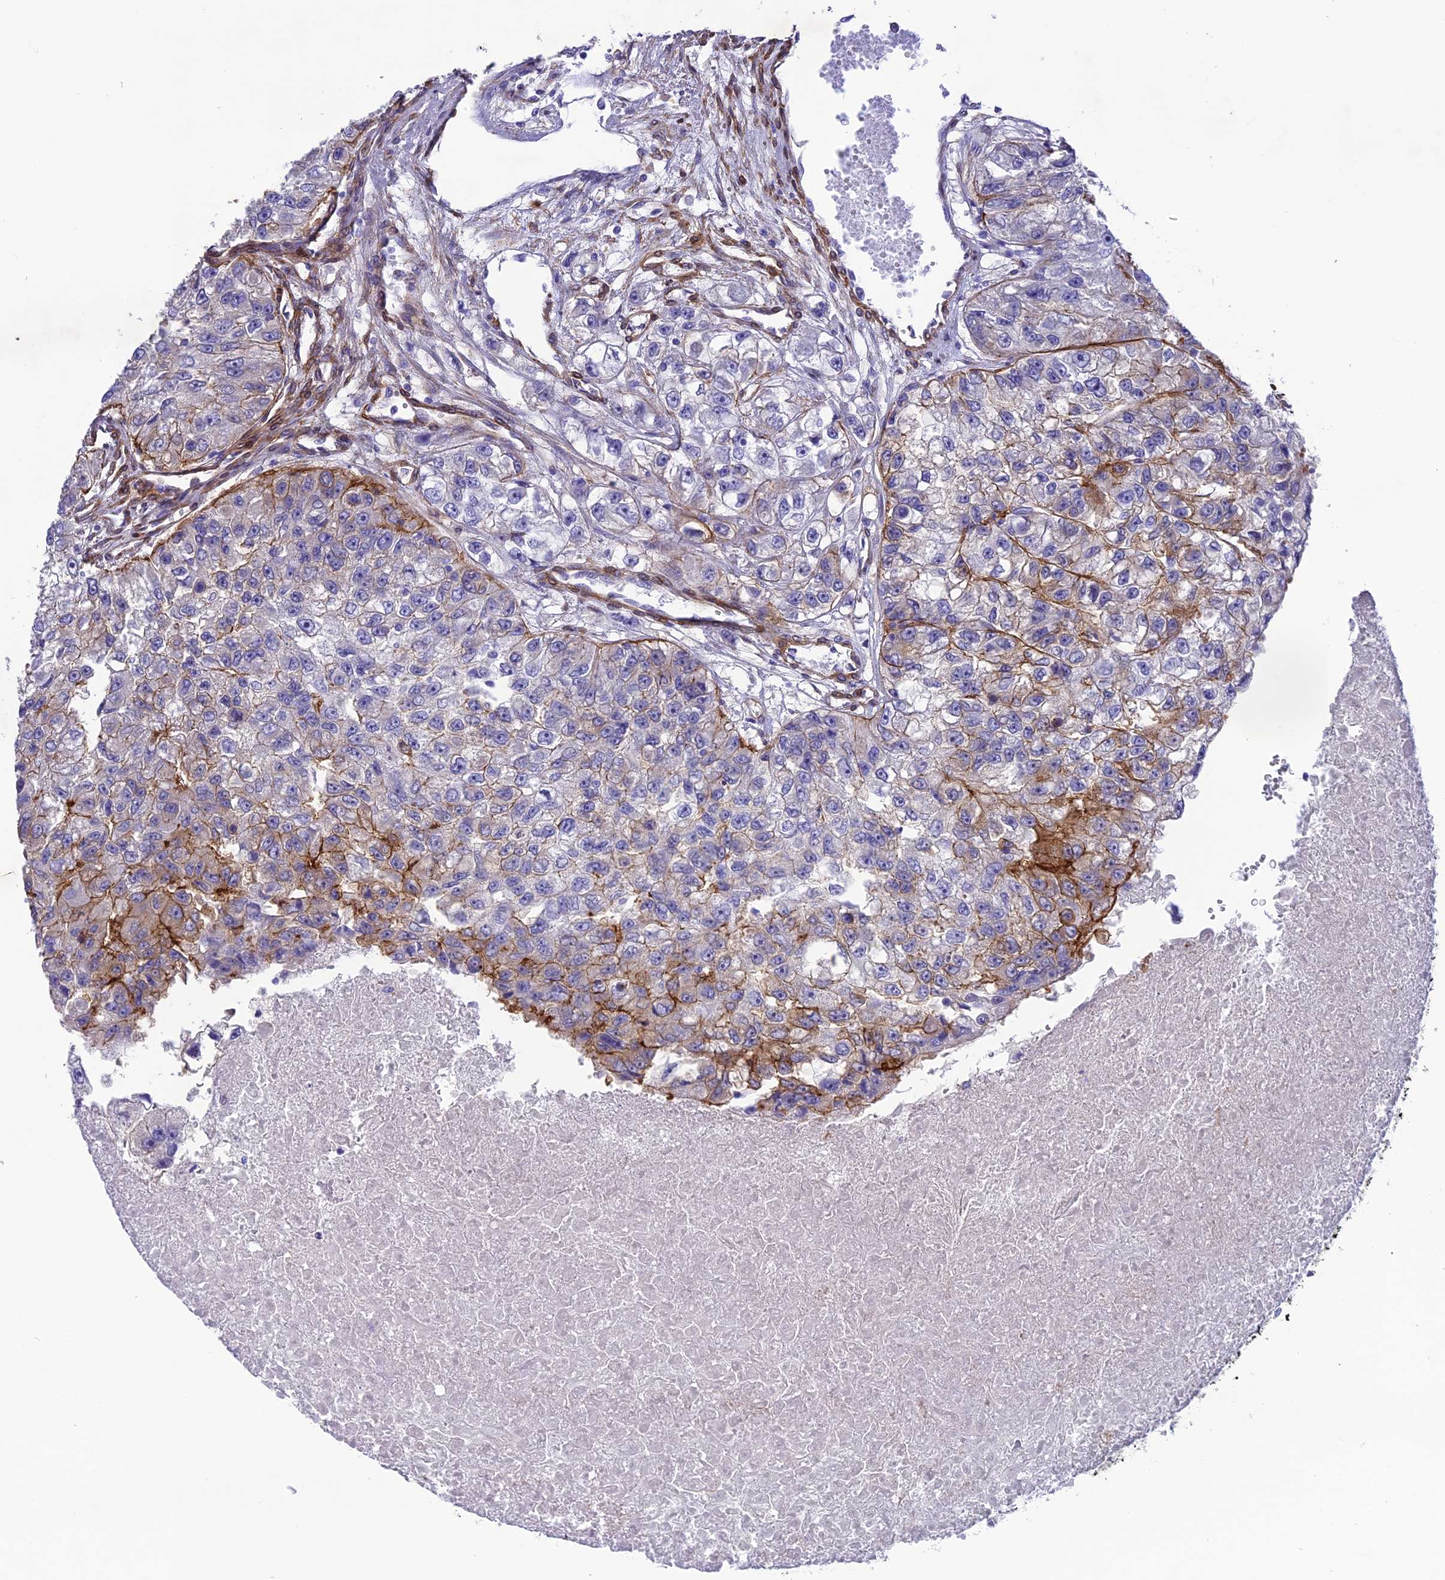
{"staining": {"intensity": "moderate", "quantity": "<25%", "location": "cytoplasmic/membranous"}, "tissue": "renal cancer", "cell_type": "Tumor cells", "image_type": "cancer", "snomed": [{"axis": "morphology", "description": "Adenocarcinoma, NOS"}, {"axis": "topography", "description": "Kidney"}], "caption": "Immunohistochemistry (IHC) (DAB (3,3'-diaminobenzidine)) staining of human renal adenocarcinoma exhibits moderate cytoplasmic/membranous protein expression in about <25% of tumor cells.", "gene": "TNS1", "patient": {"sex": "male", "age": 63}}